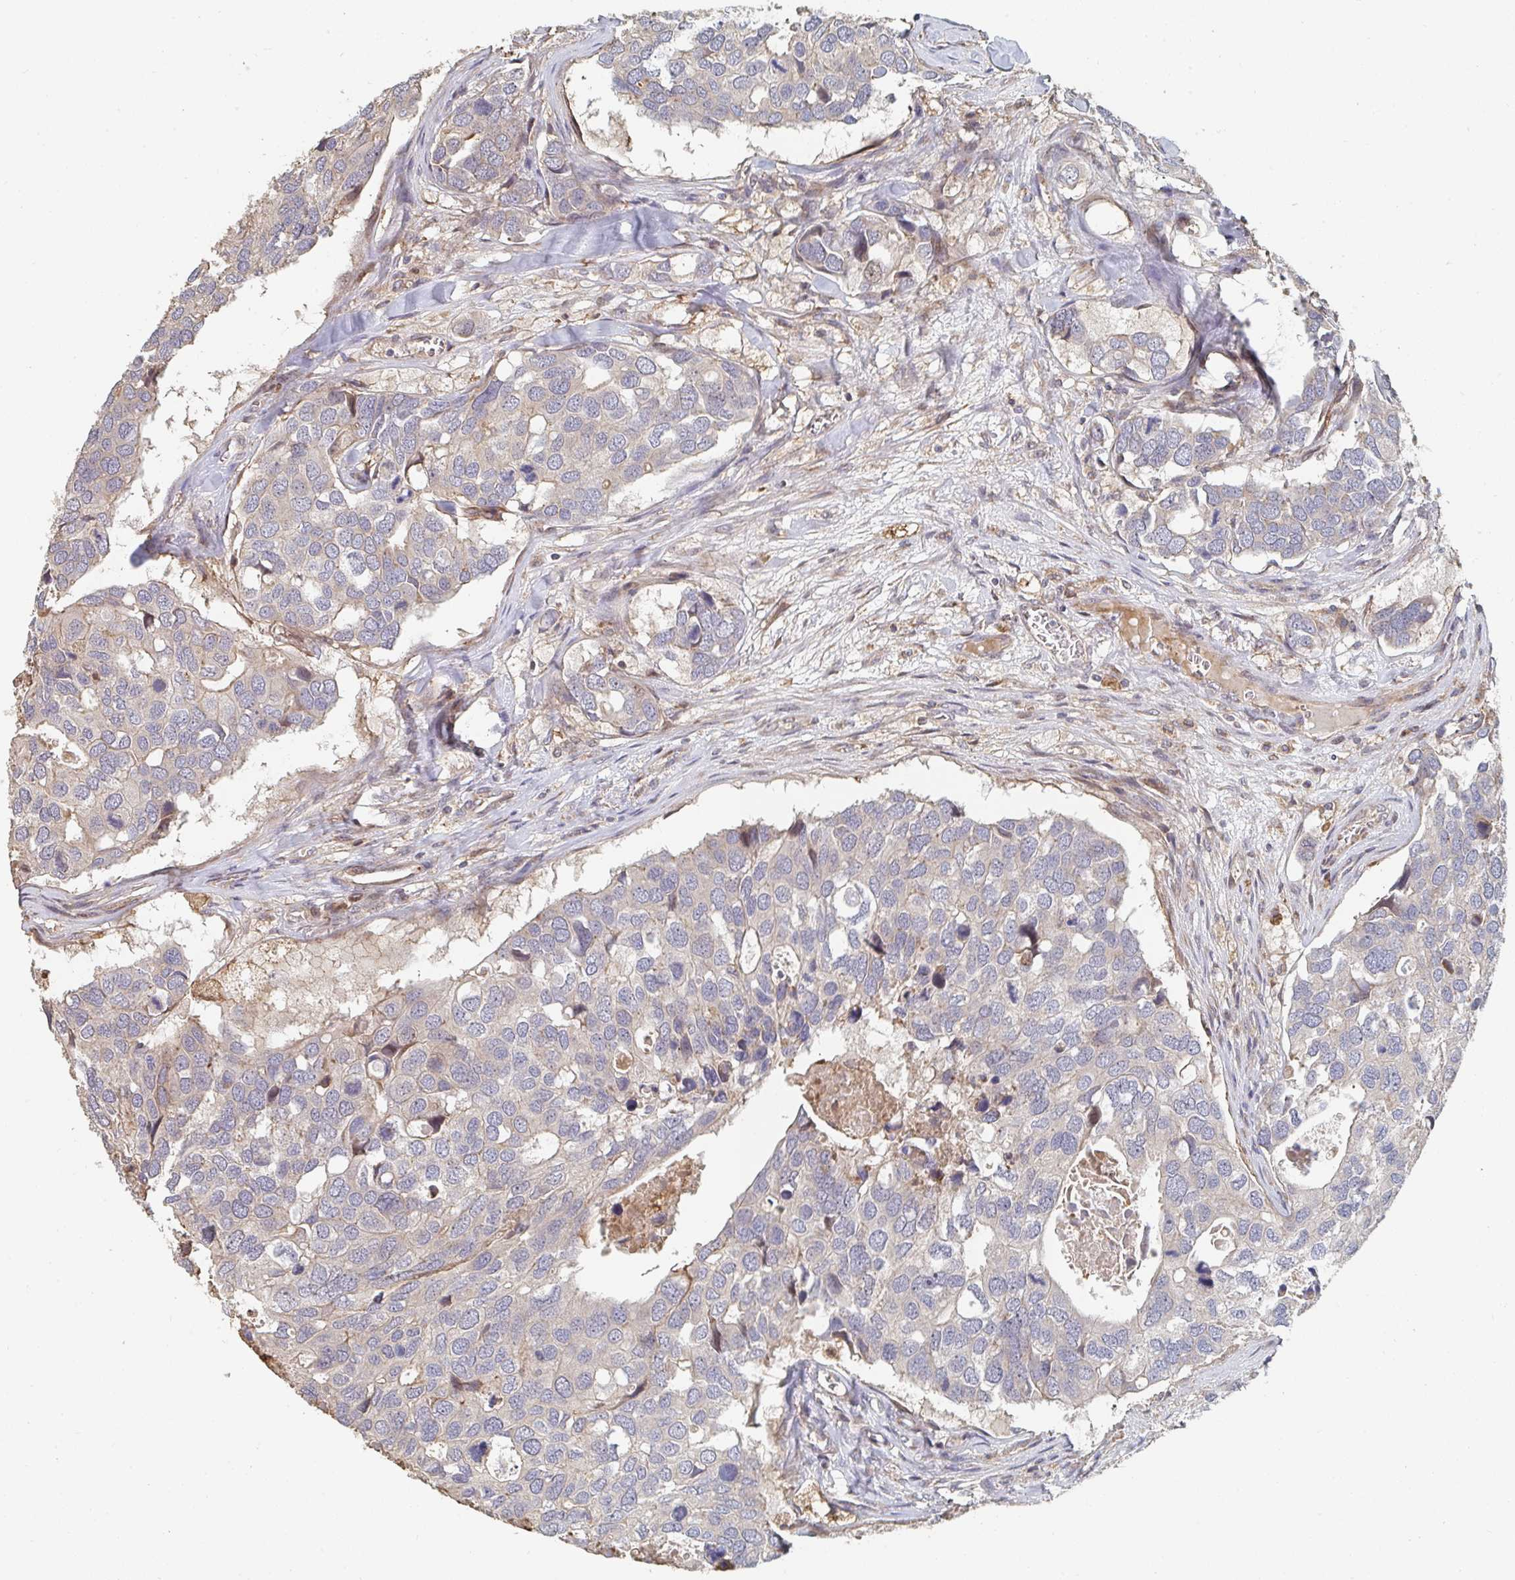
{"staining": {"intensity": "negative", "quantity": "none", "location": "none"}, "tissue": "breast cancer", "cell_type": "Tumor cells", "image_type": "cancer", "snomed": [{"axis": "morphology", "description": "Duct carcinoma"}, {"axis": "topography", "description": "Breast"}], "caption": "Immunohistochemistry of intraductal carcinoma (breast) displays no expression in tumor cells. Nuclei are stained in blue.", "gene": "PTEN", "patient": {"sex": "female", "age": 83}}